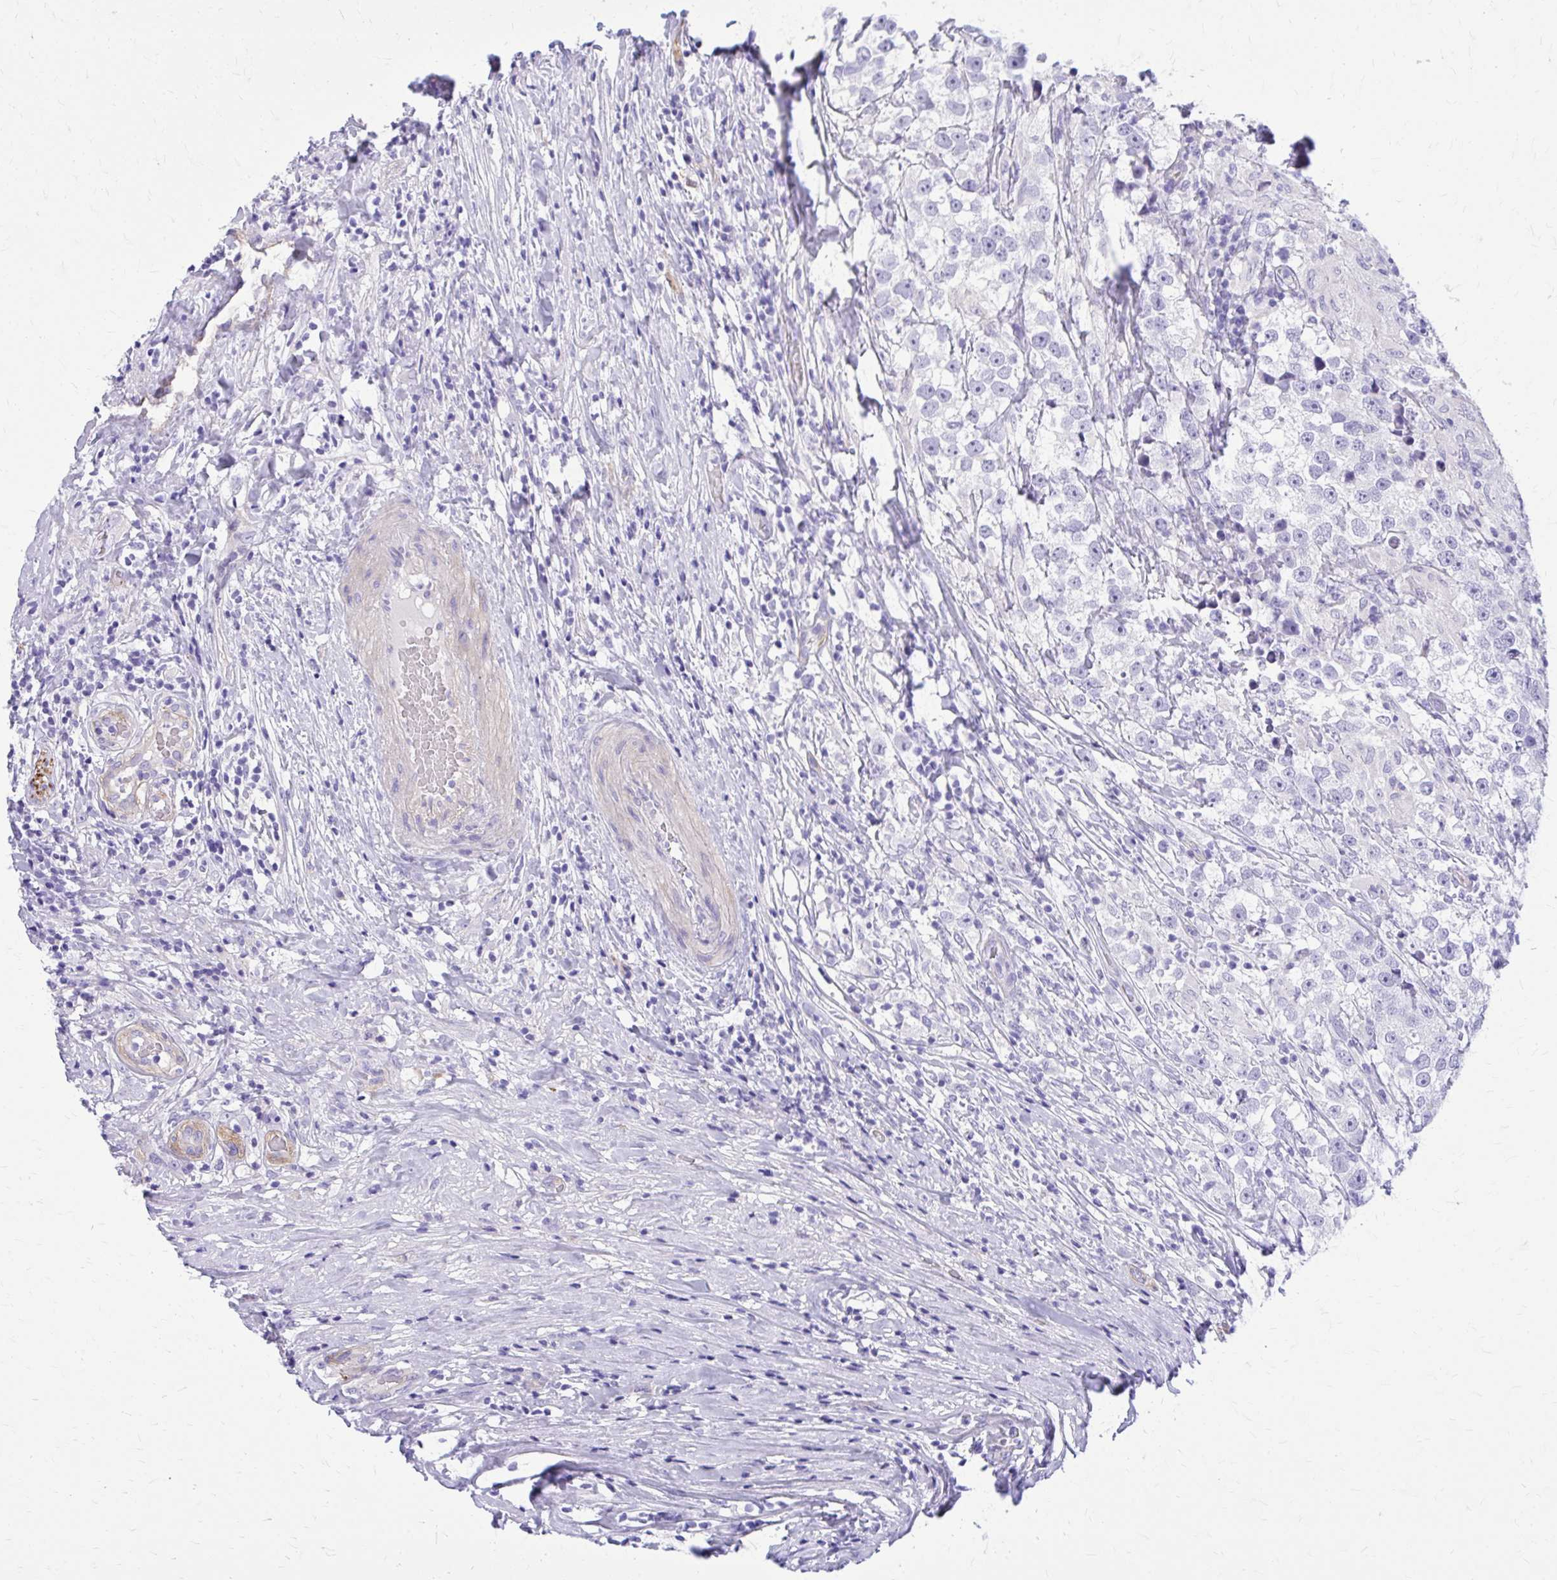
{"staining": {"intensity": "negative", "quantity": "none", "location": "none"}, "tissue": "testis cancer", "cell_type": "Tumor cells", "image_type": "cancer", "snomed": [{"axis": "morphology", "description": "Seminoma, NOS"}, {"axis": "topography", "description": "Testis"}], "caption": "This micrograph is of testis cancer stained with immunohistochemistry to label a protein in brown with the nuclei are counter-stained blue. There is no staining in tumor cells. The staining was performed using DAB to visualize the protein expression in brown, while the nuclei were stained in blue with hematoxylin (Magnification: 20x).", "gene": "EPB41L1", "patient": {"sex": "male", "age": 46}}